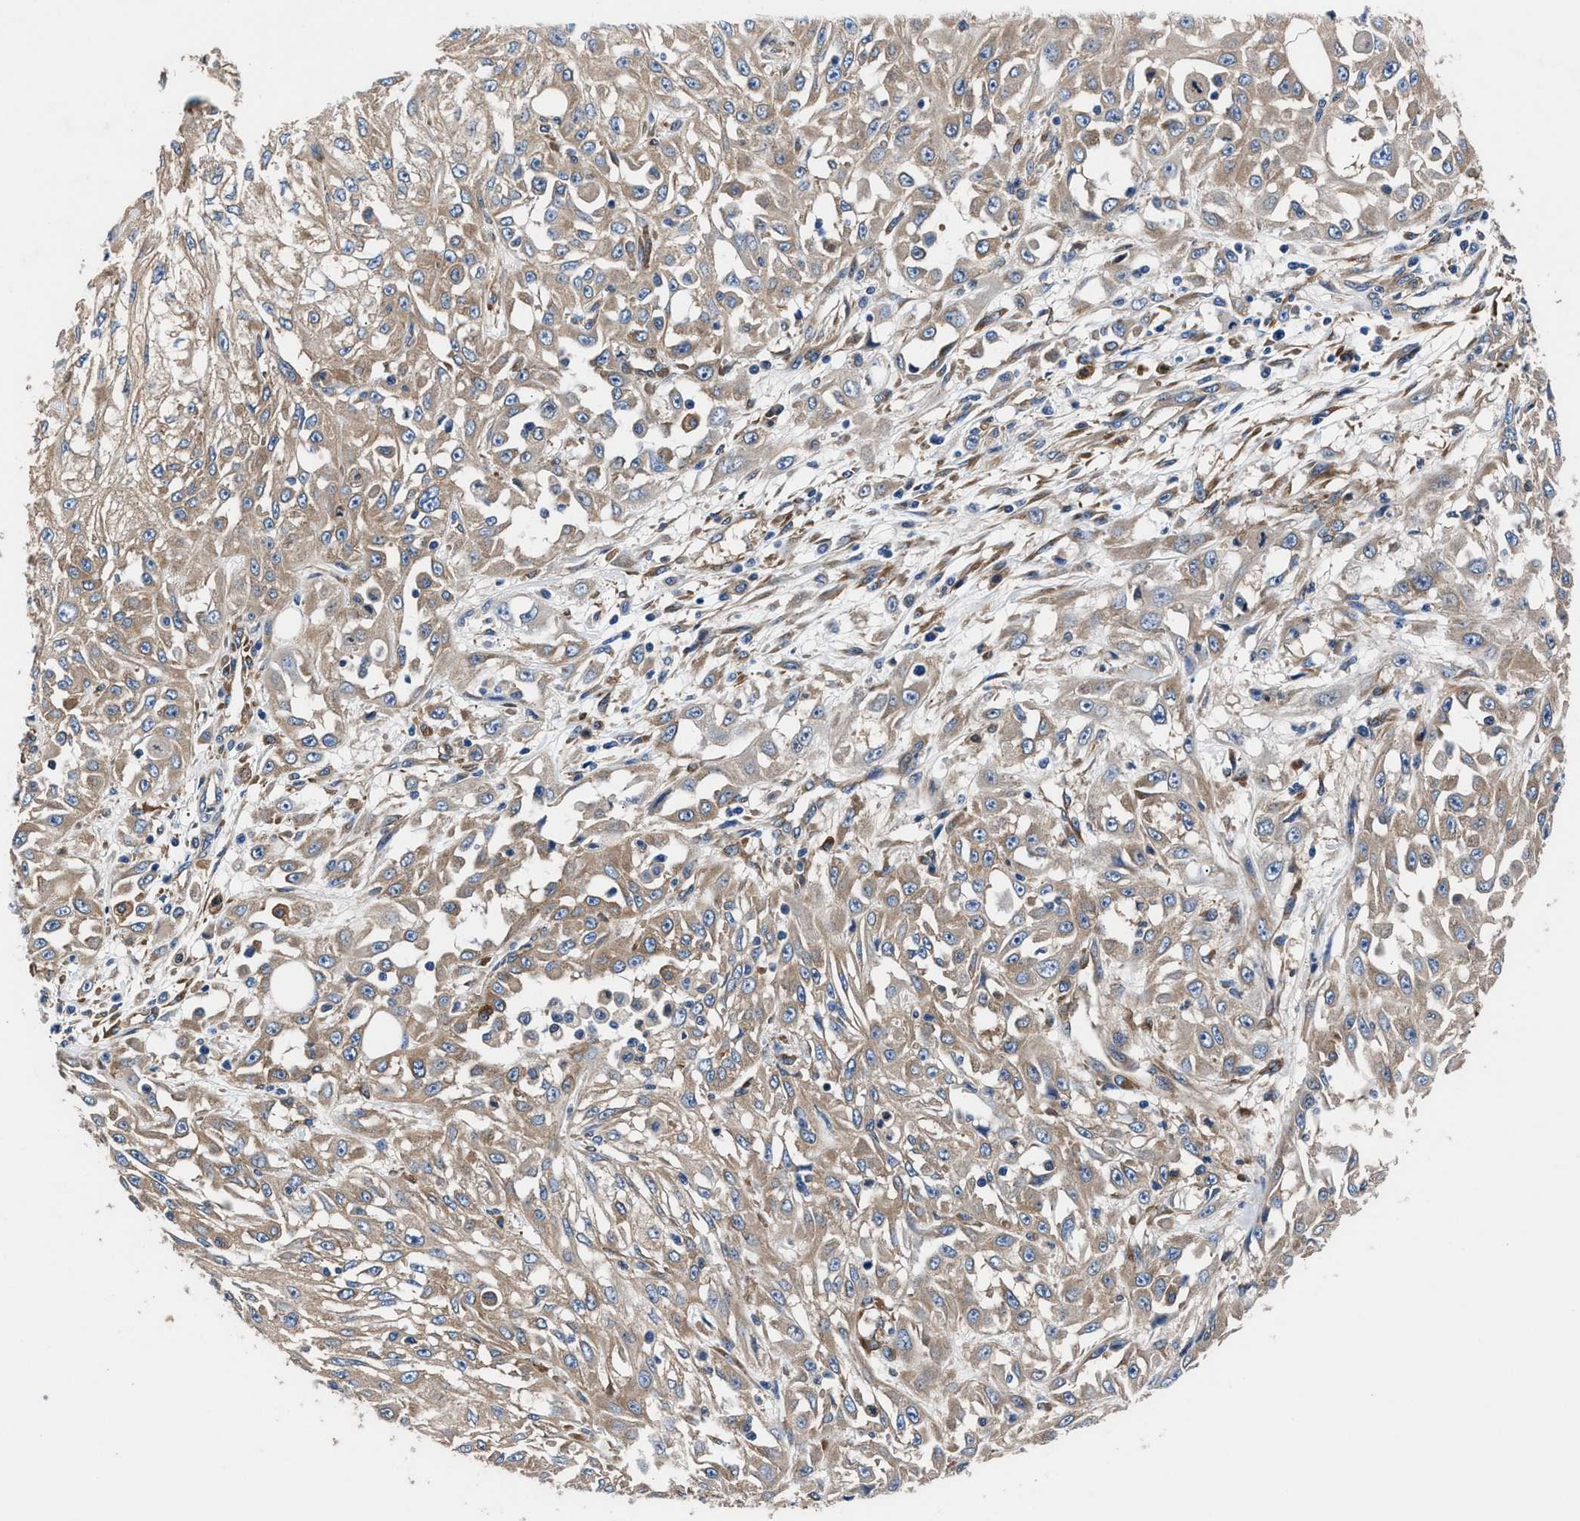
{"staining": {"intensity": "weak", "quantity": ">75%", "location": "cytoplasmic/membranous"}, "tissue": "skin cancer", "cell_type": "Tumor cells", "image_type": "cancer", "snomed": [{"axis": "morphology", "description": "Squamous cell carcinoma, NOS"}, {"axis": "morphology", "description": "Squamous cell carcinoma, metastatic, NOS"}, {"axis": "topography", "description": "Skin"}, {"axis": "topography", "description": "Lymph node"}], "caption": "An immunohistochemistry photomicrograph of neoplastic tissue is shown. Protein staining in brown shows weak cytoplasmic/membranous positivity in skin squamous cell carcinoma within tumor cells.", "gene": "SH3GL1", "patient": {"sex": "male", "age": 75}}